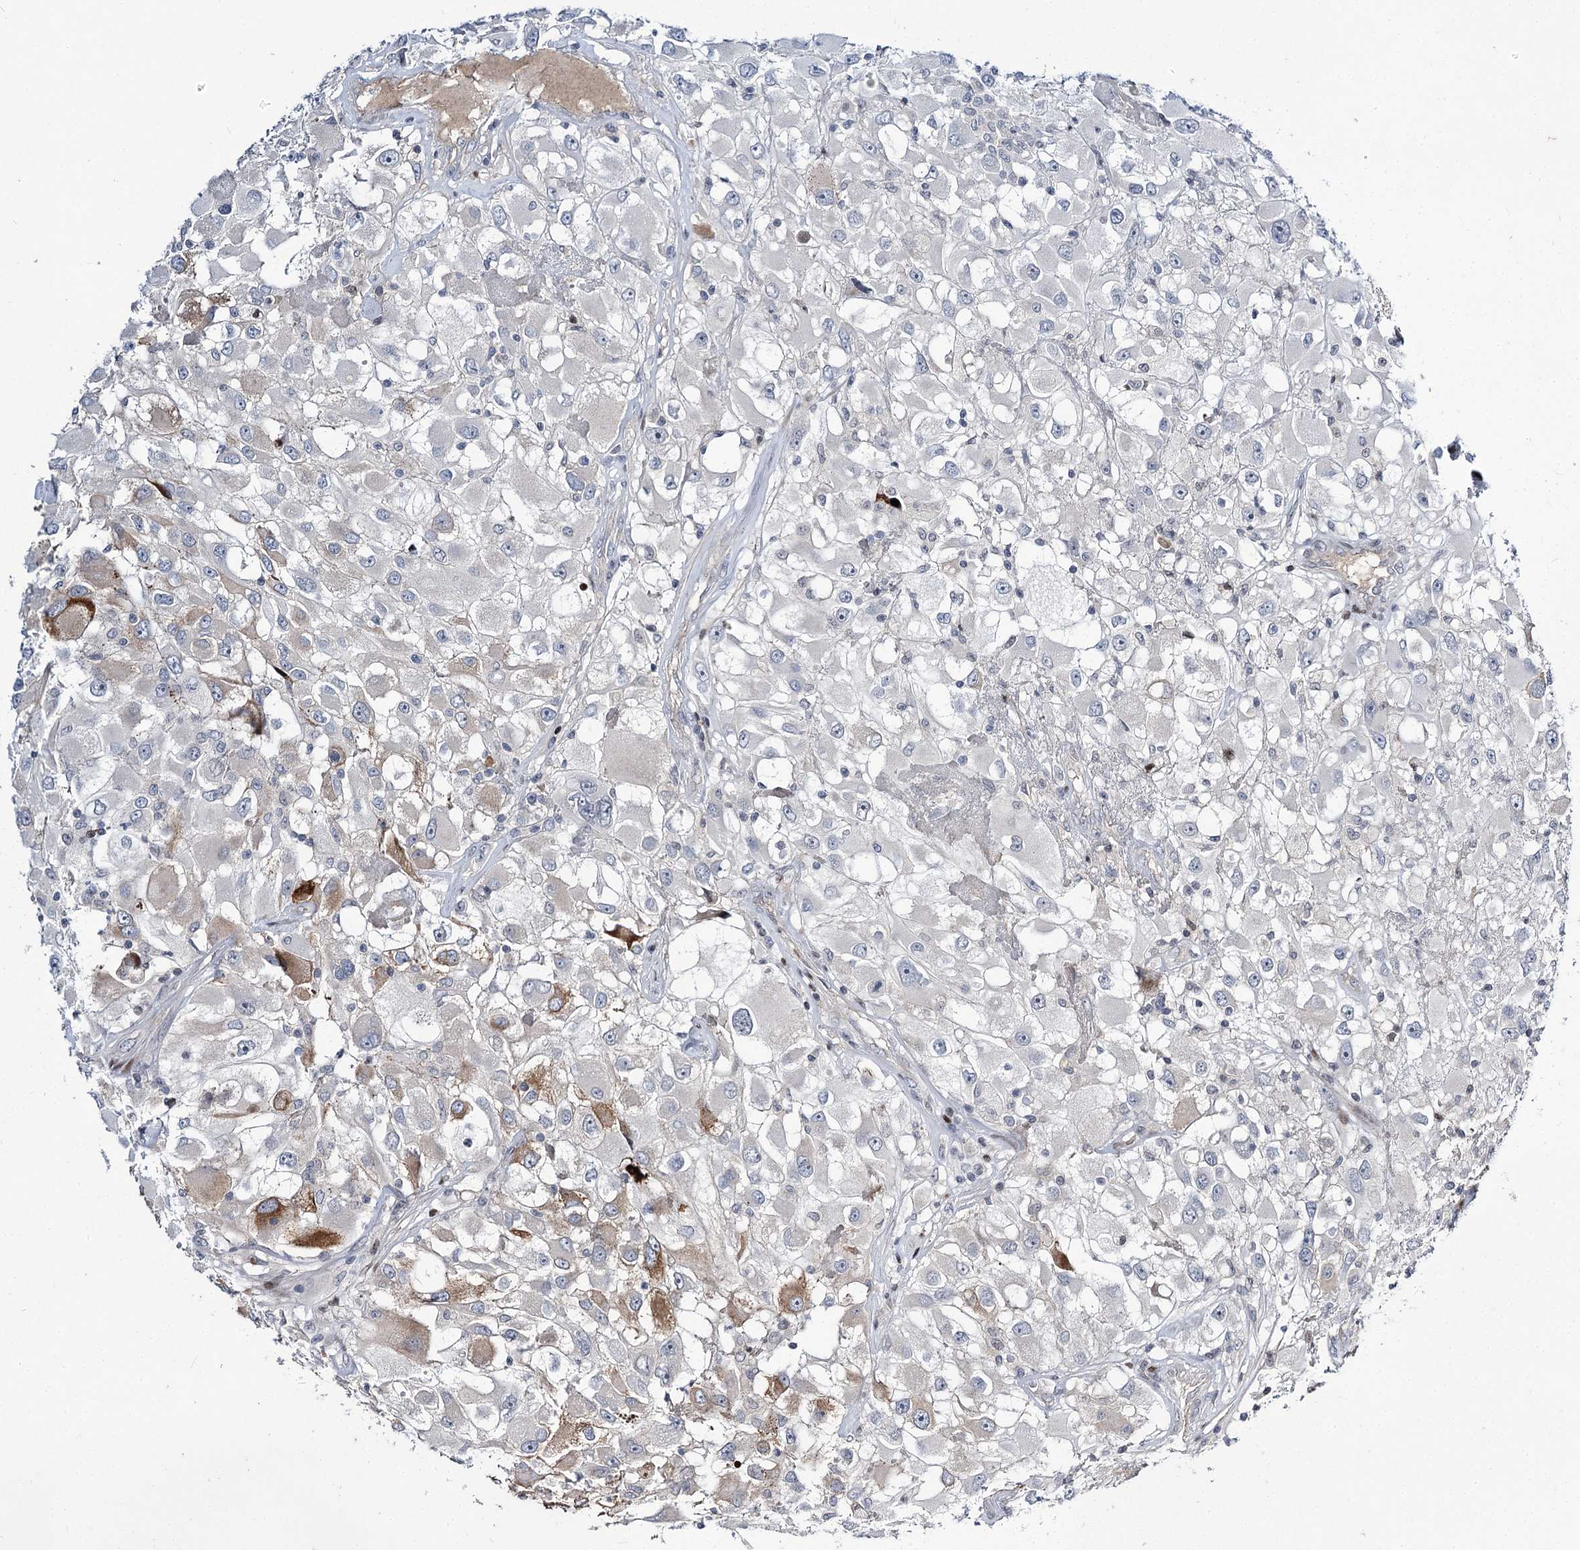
{"staining": {"intensity": "moderate", "quantity": "<25%", "location": "cytoplasmic/membranous"}, "tissue": "renal cancer", "cell_type": "Tumor cells", "image_type": "cancer", "snomed": [{"axis": "morphology", "description": "Adenocarcinoma, NOS"}, {"axis": "topography", "description": "Kidney"}], "caption": "Renal adenocarcinoma was stained to show a protein in brown. There is low levels of moderate cytoplasmic/membranous expression in about <25% of tumor cells. (DAB (3,3'-diaminobenzidine) = brown stain, brightfield microscopy at high magnification).", "gene": "ITFG2", "patient": {"sex": "female", "age": 52}}